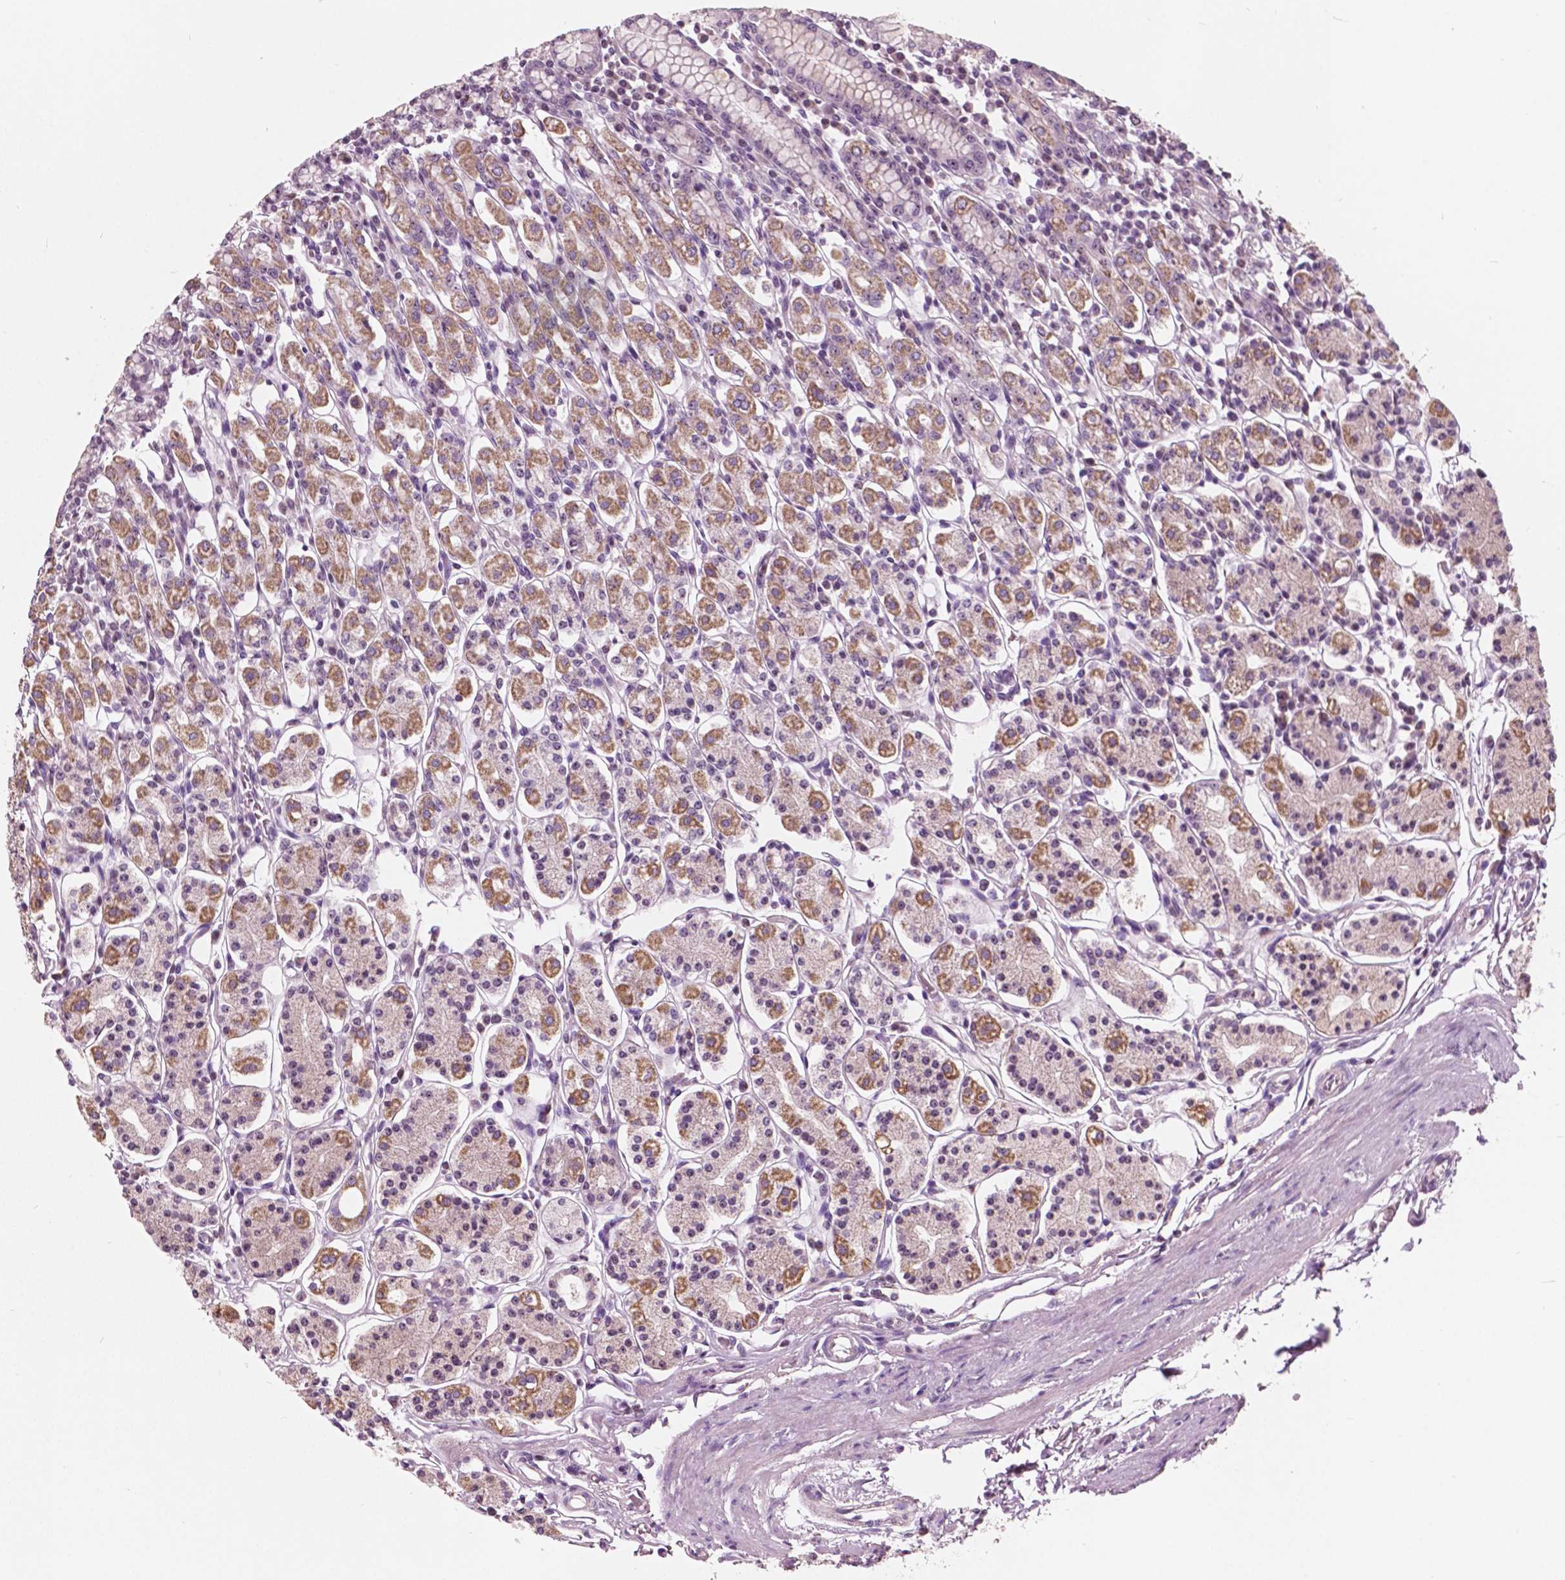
{"staining": {"intensity": "moderate", "quantity": "25%-75%", "location": "cytoplasmic/membranous,nuclear"}, "tissue": "stomach", "cell_type": "Glandular cells", "image_type": "normal", "snomed": [{"axis": "morphology", "description": "Normal tissue, NOS"}, {"axis": "topography", "description": "Stomach, upper"}, {"axis": "topography", "description": "Stomach"}], "caption": "Human stomach stained with a protein marker reveals moderate staining in glandular cells.", "gene": "ODF3L2", "patient": {"sex": "male", "age": 62}}